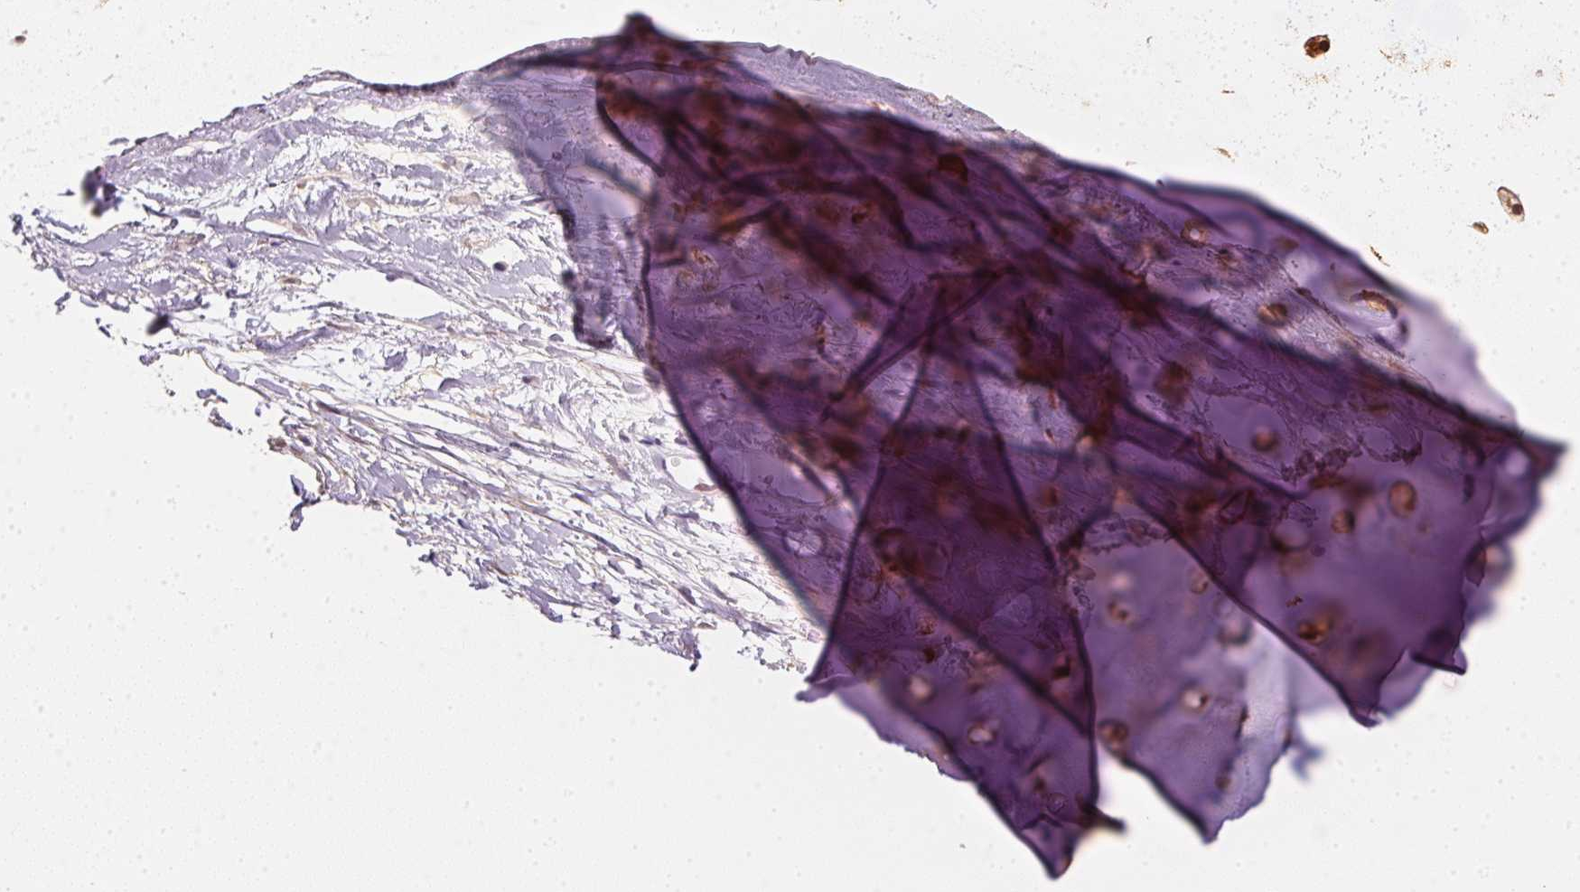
{"staining": {"intensity": "weak", "quantity": ">75%", "location": "cytoplasmic/membranous"}, "tissue": "adipose tissue", "cell_type": "Adipocytes", "image_type": "normal", "snomed": [{"axis": "morphology", "description": "Normal tissue, NOS"}, {"axis": "topography", "description": "Cartilage tissue"}, {"axis": "topography", "description": "Bronchus"}], "caption": "DAB immunohistochemical staining of benign adipose tissue exhibits weak cytoplasmic/membranous protein positivity in approximately >75% of adipocytes.", "gene": "S100A3", "patient": {"sex": "male", "age": 58}}